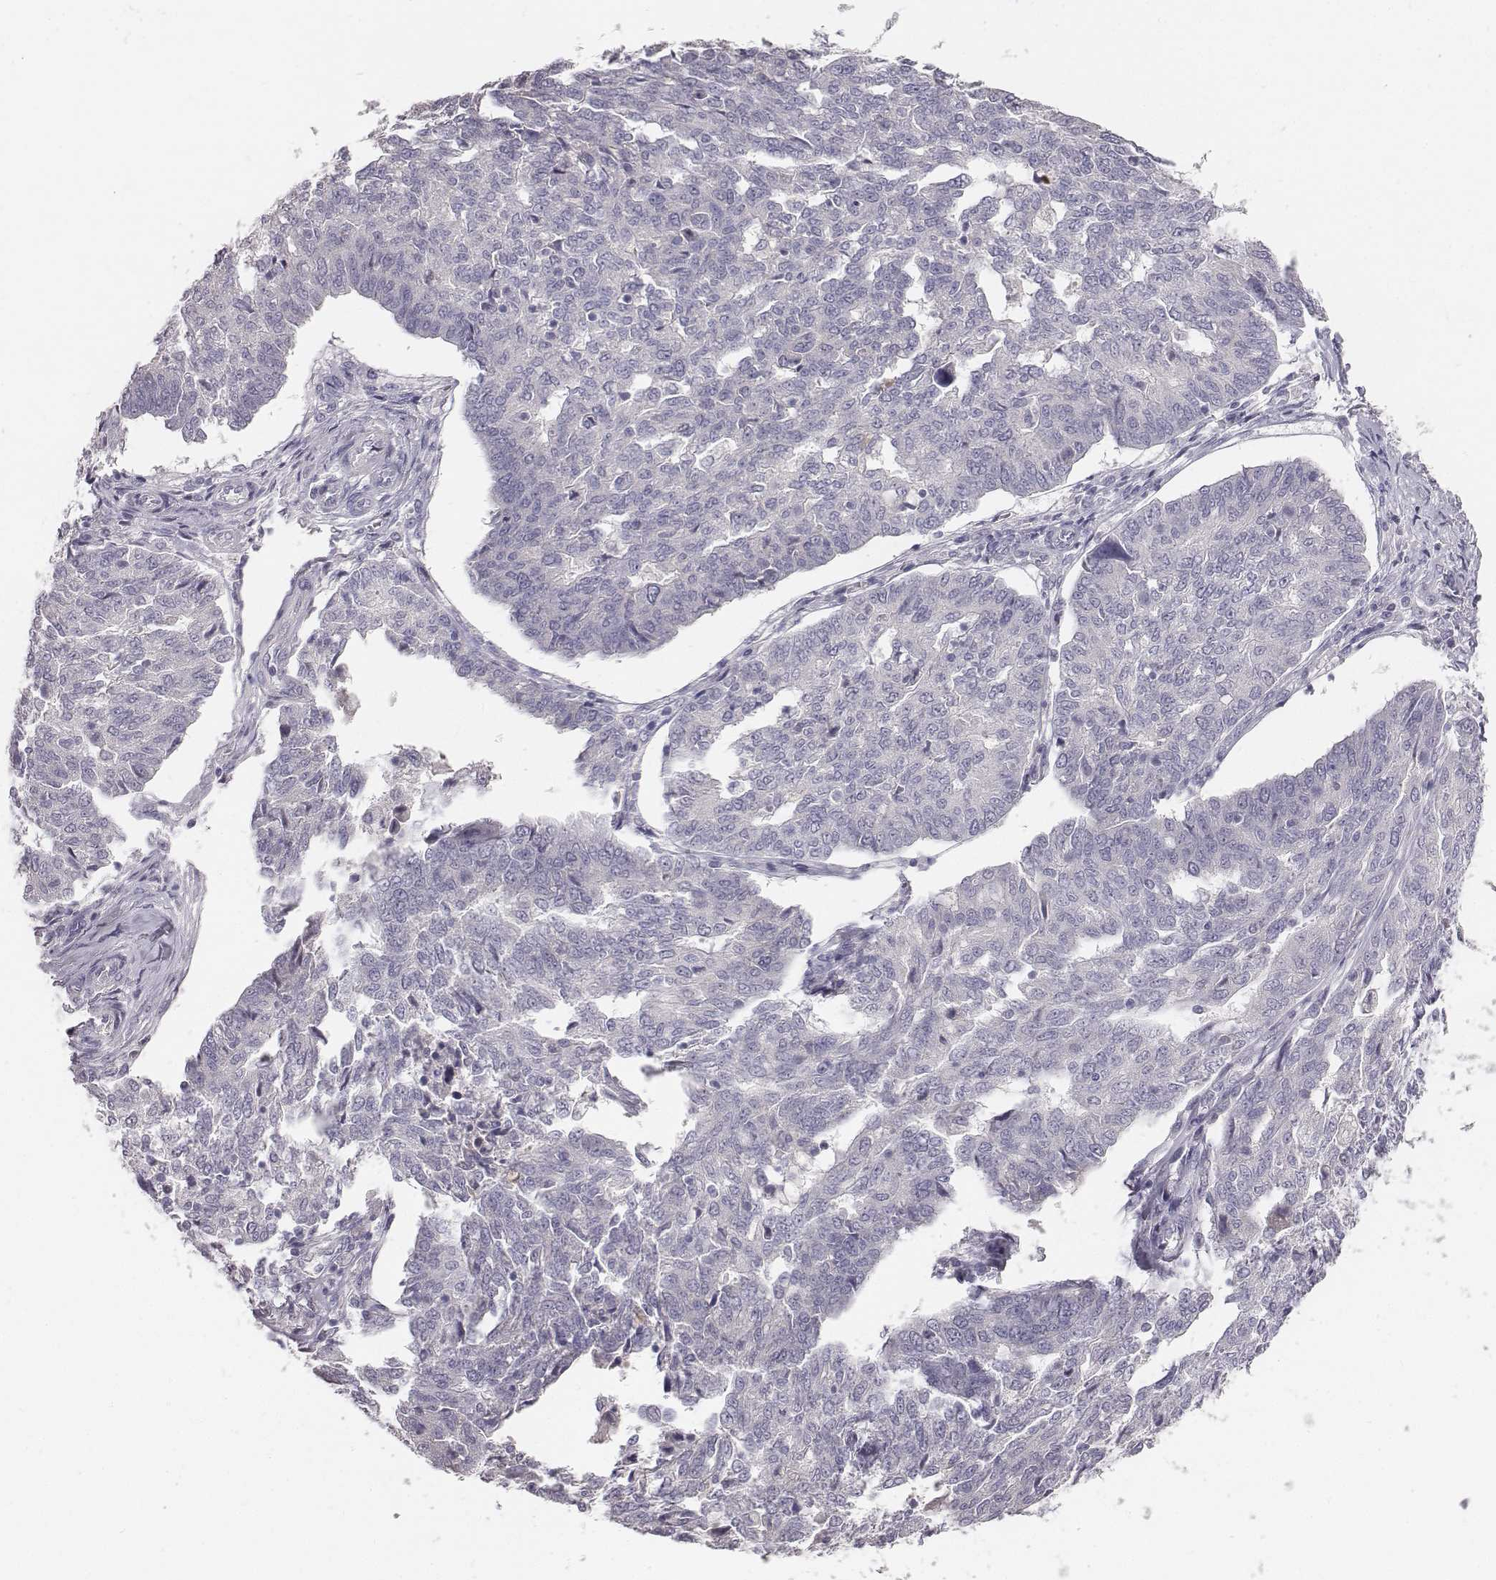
{"staining": {"intensity": "negative", "quantity": "none", "location": "none"}, "tissue": "ovarian cancer", "cell_type": "Tumor cells", "image_type": "cancer", "snomed": [{"axis": "morphology", "description": "Cystadenocarcinoma, serous, NOS"}, {"axis": "topography", "description": "Ovary"}], "caption": "Immunohistochemical staining of serous cystadenocarcinoma (ovarian) reveals no significant positivity in tumor cells.", "gene": "MYH6", "patient": {"sex": "female", "age": 67}}